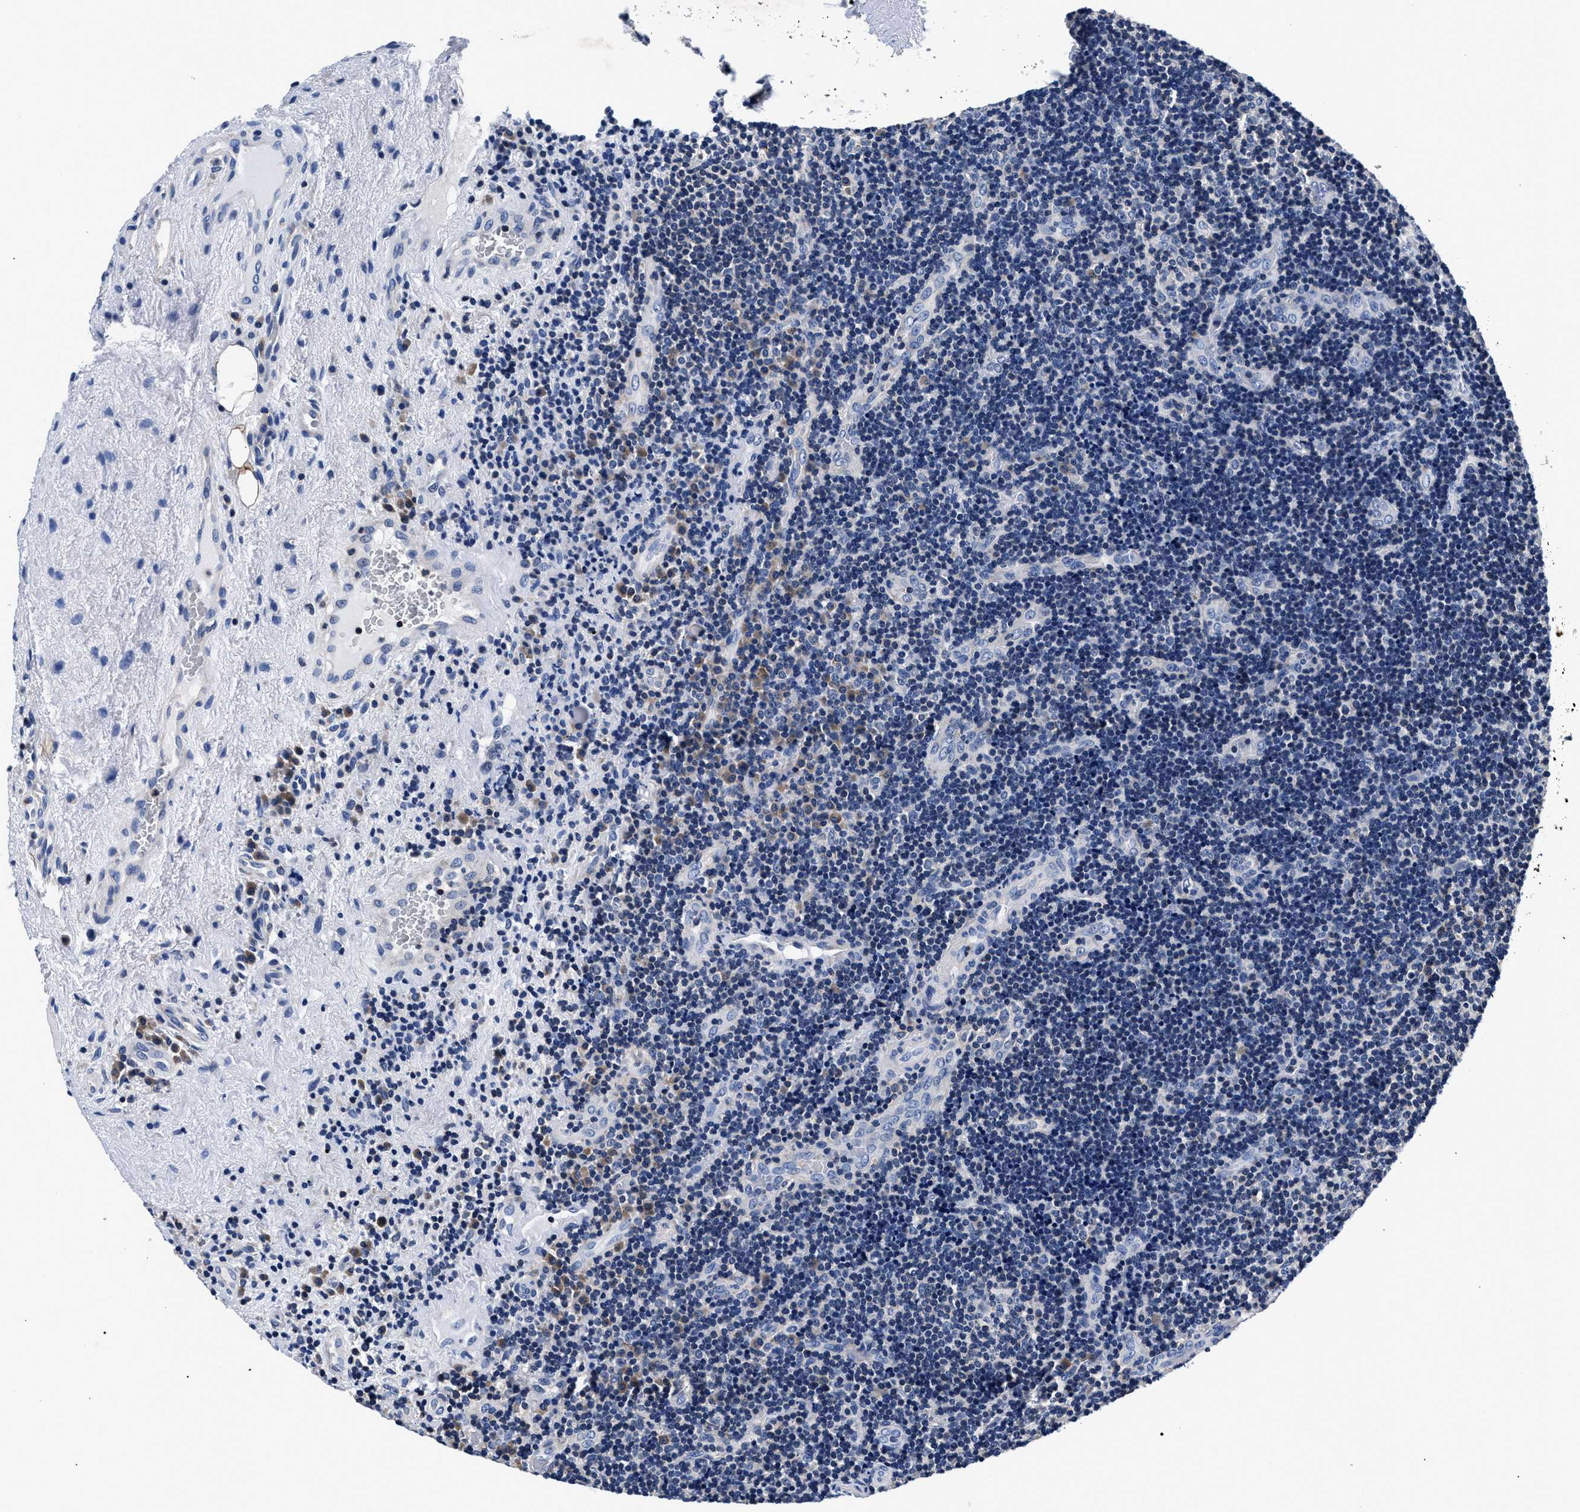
{"staining": {"intensity": "negative", "quantity": "none", "location": "none"}, "tissue": "lymphoma", "cell_type": "Tumor cells", "image_type": "cancer", "snomed": [{"axis": "morphology", "description": "Malignant lymphoma, non-Hodgkin's type, High grade"}, {"axis": "topography", "description": "Tonsil"}], "caption": "This is a photomicrograph of IHC staining of lymphoma, which shows no expression in tumor cells.", "gene": "PHF24", "patient": {"sex": "female", "age": 36}}